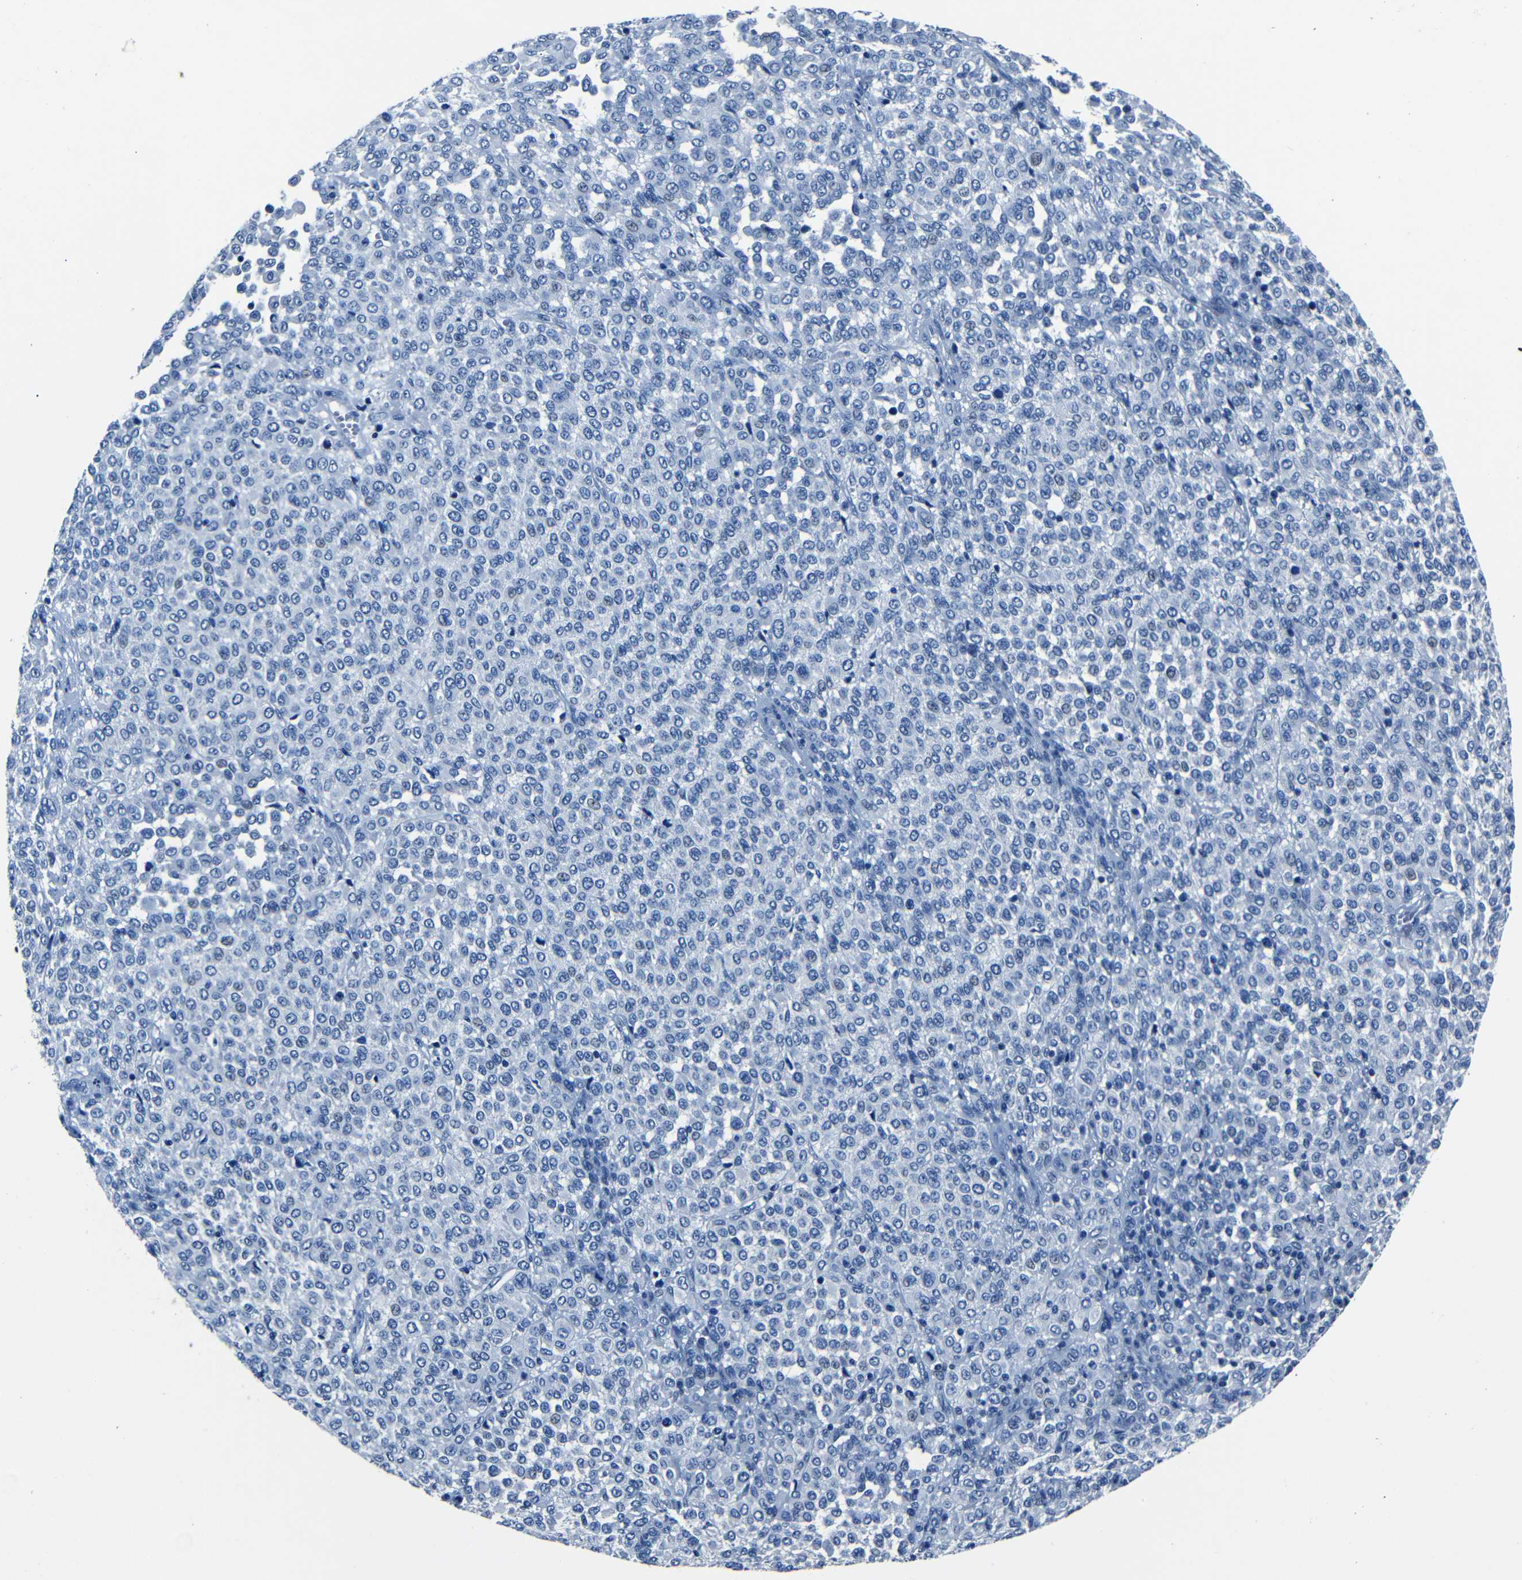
{"staining": {"intensity": "negative", "quantity": "none", "location": "none"}, "tissue": "melanoma", "cell_type": "Tumor cells", "image_type": "cancer", "snomed": [{"axis": "morphology", "description": "Malignant melanoma, Metastatic site"}, {"axis": "topography", "description": "Pancreas"}], "caption": "DAB (3,3'-diaminobenzidine) immunohistochemical staining of human melanoma shows no significant expression in tumor cells.", "gene": "NCMAP", "patient": {"sex": "female", "age": 30}}